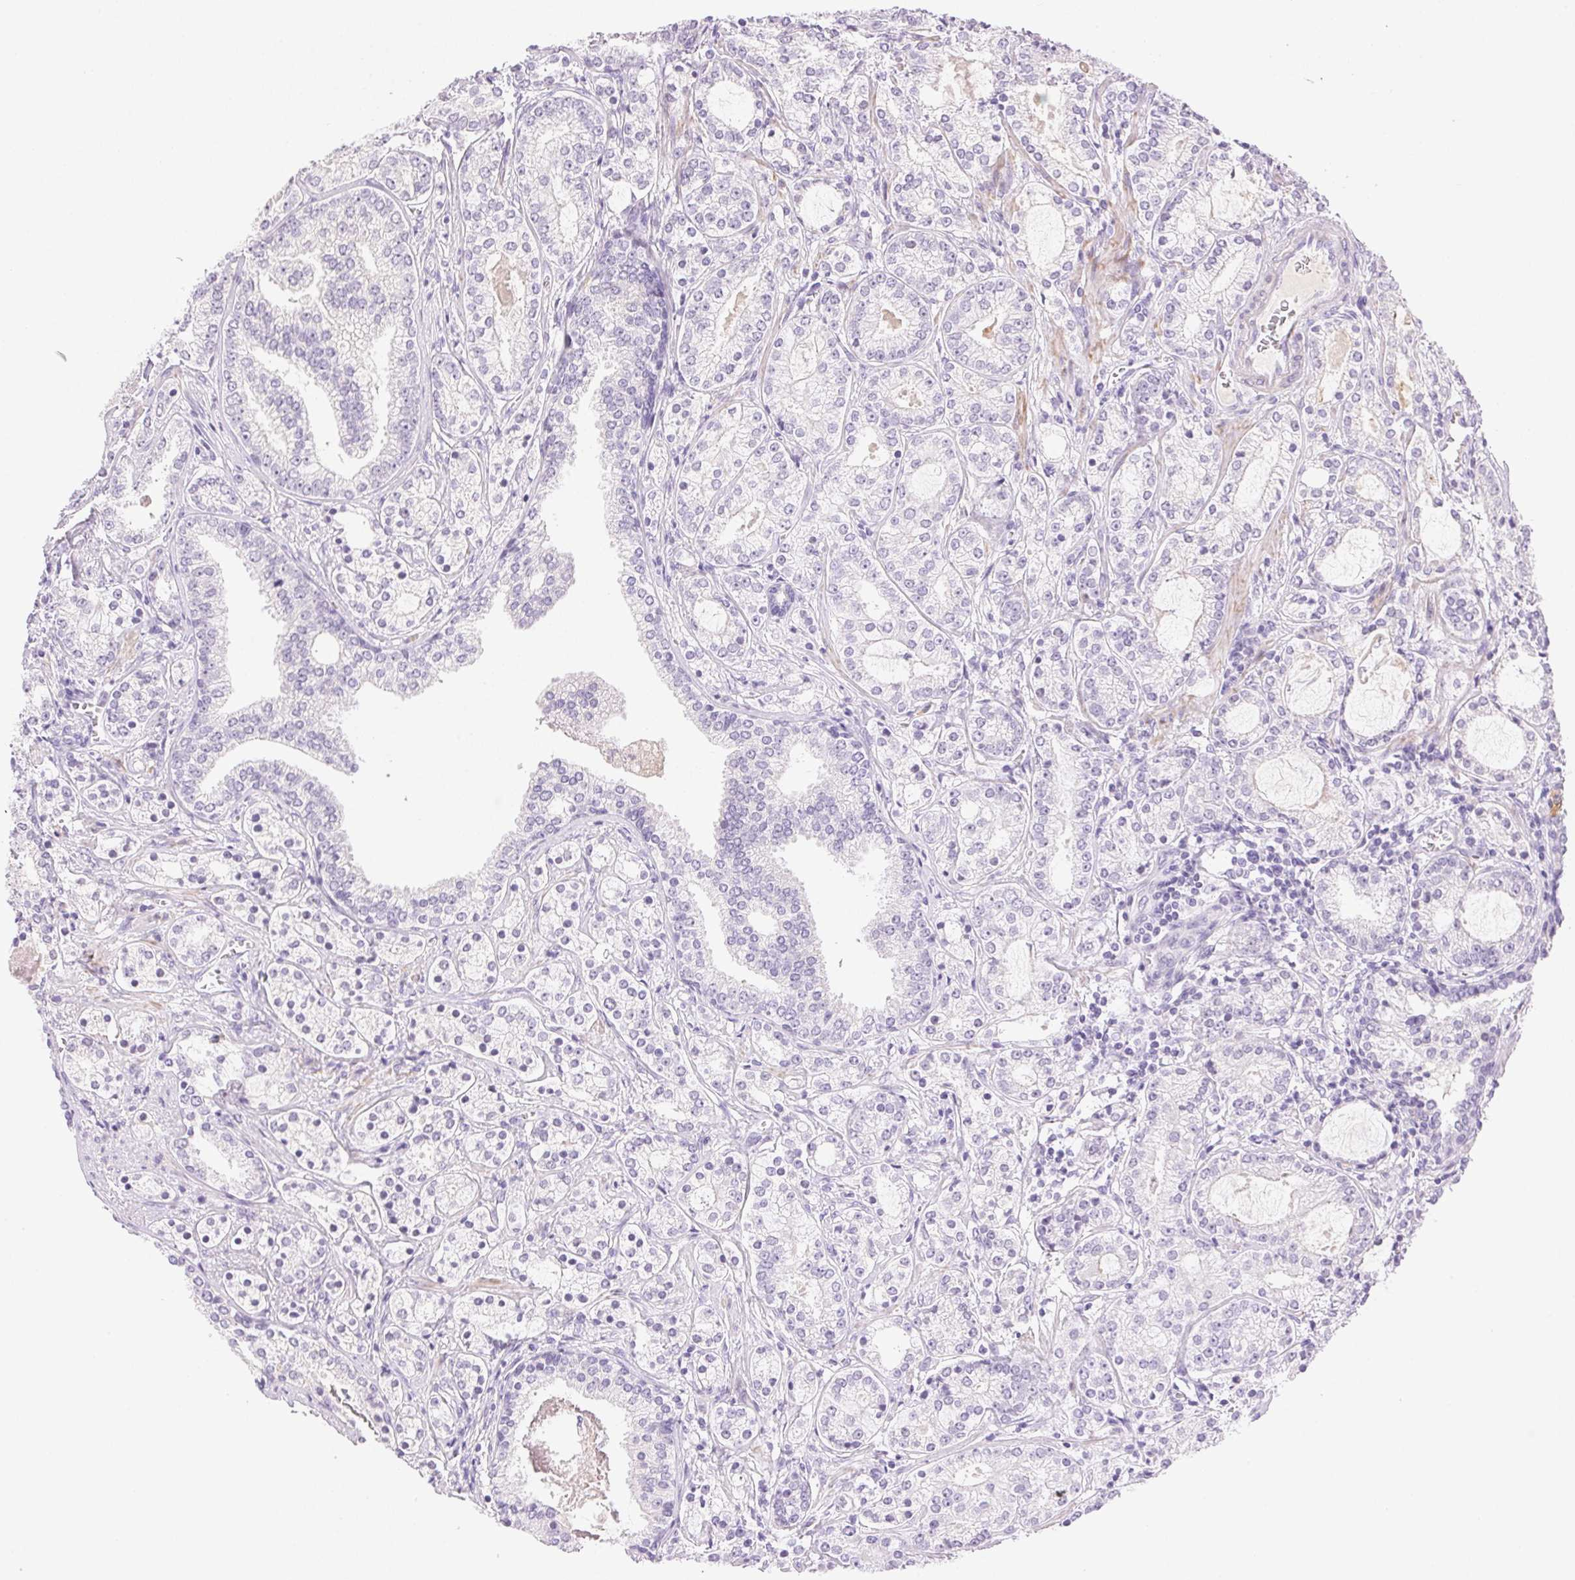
{"staining": {"intensity": "negative", "quantity": "none", "location": "none"}, "tissue": "prostate cancer", "cell_type": "Tumor cells", "image_type": "cancer", "snomed": [{"axis": "morphology", "description": "Adenocarcinoma, Medium grade"}, {"axis": "topography", "description": "Prostate"}], "caption": "High power microscopy histopathology image of an immunohistochemistry (IHC) image of medium-grade adenocarcinoma (prostate), revealing no significant staining in tumor cells.", "gene": "EMX2", "patient": {"sex": "male", "age": 57}}